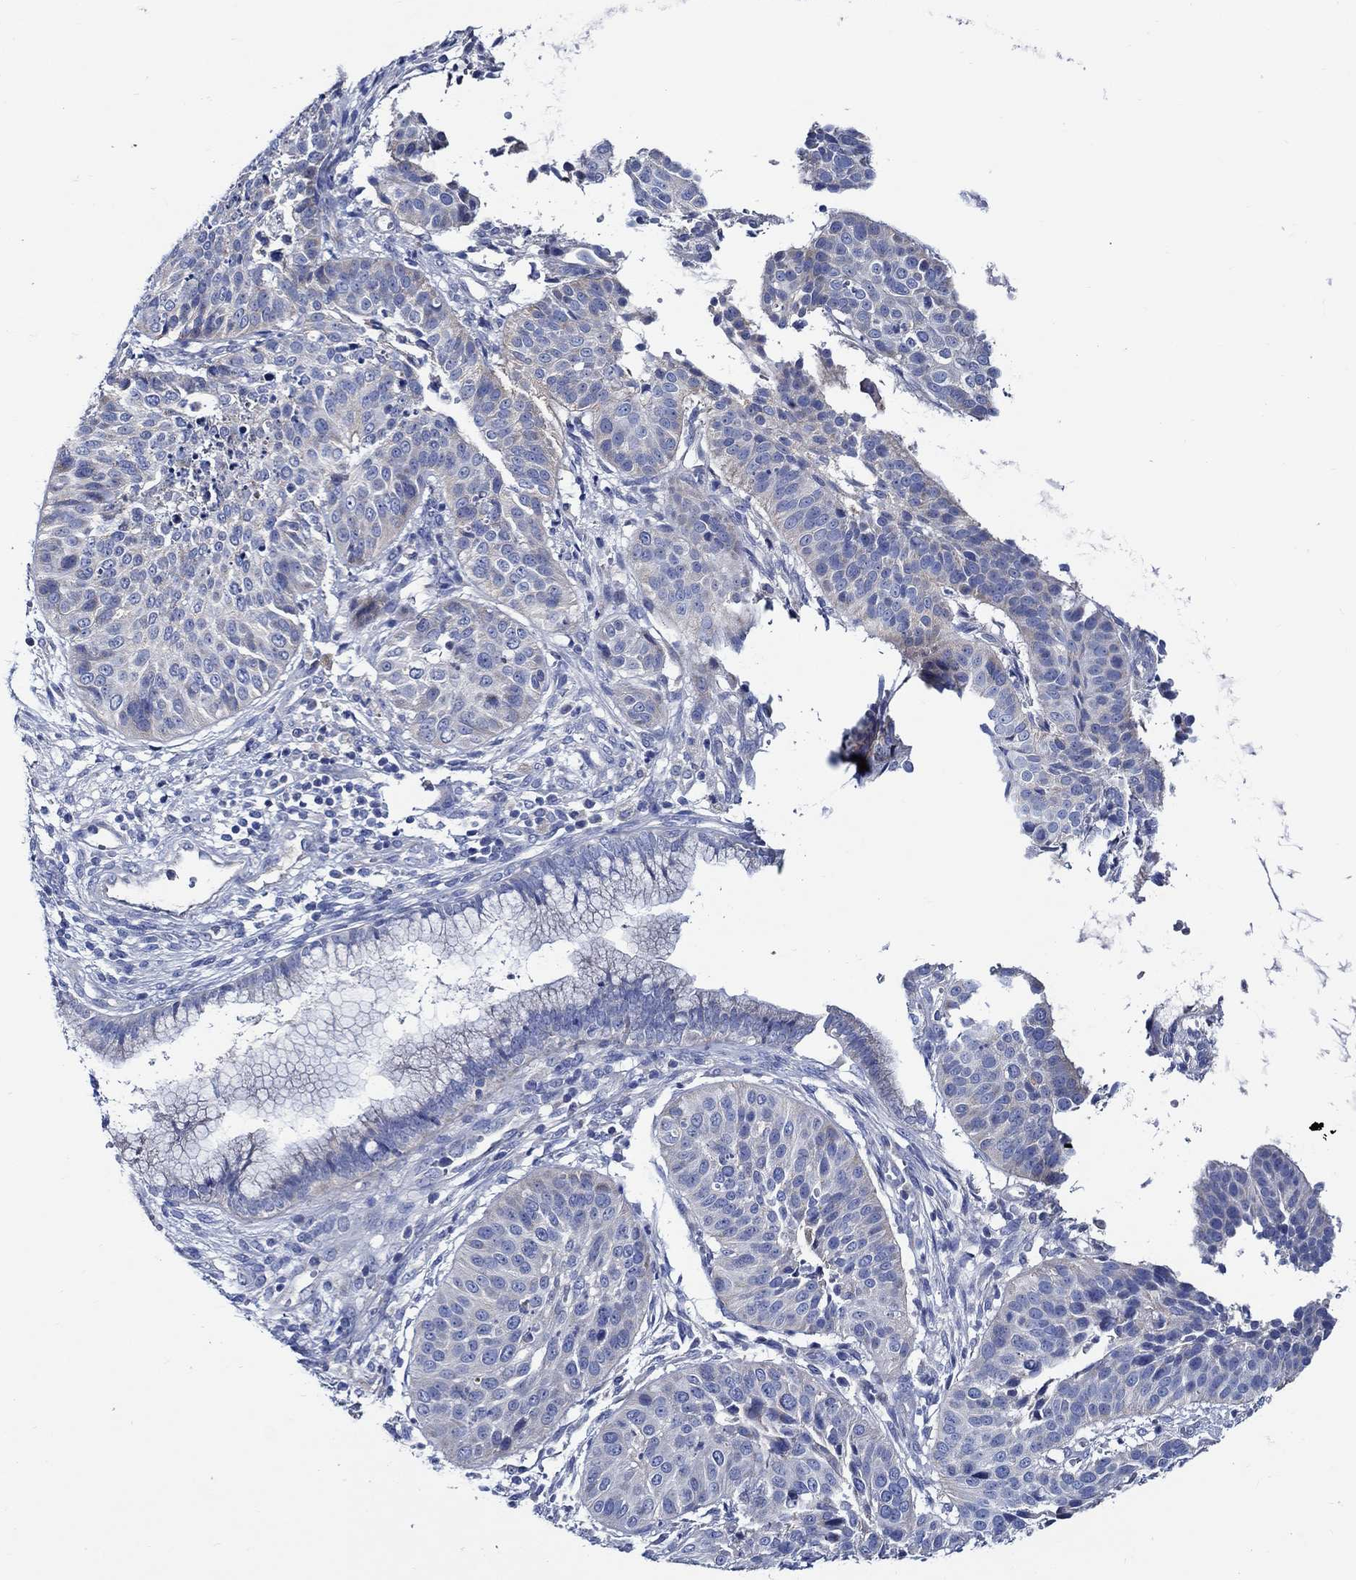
{"staining": {"intensity": "weak", "quantity": "<25%", "location": "cytoplasmic/membranous"}, "tissue": "cervical cancer", "cell_type": "Tumor cells", "image_type": "cancer", "snomed": [{"axis": "morphology", "description": "Normal tissue, NOS"}, {"axis": "morphology", "description": "Squamous cell carcinoma, NOS"}, {"axis": "topography", "description": "Cervix"}], "caption": "DAB immunohistochemical staining of human squamous cell carcinoma (cervical) displays no significant positivity in tumor cells.", "gene": "SKOR1", "patient": {"sex": "female", "age": 39}}